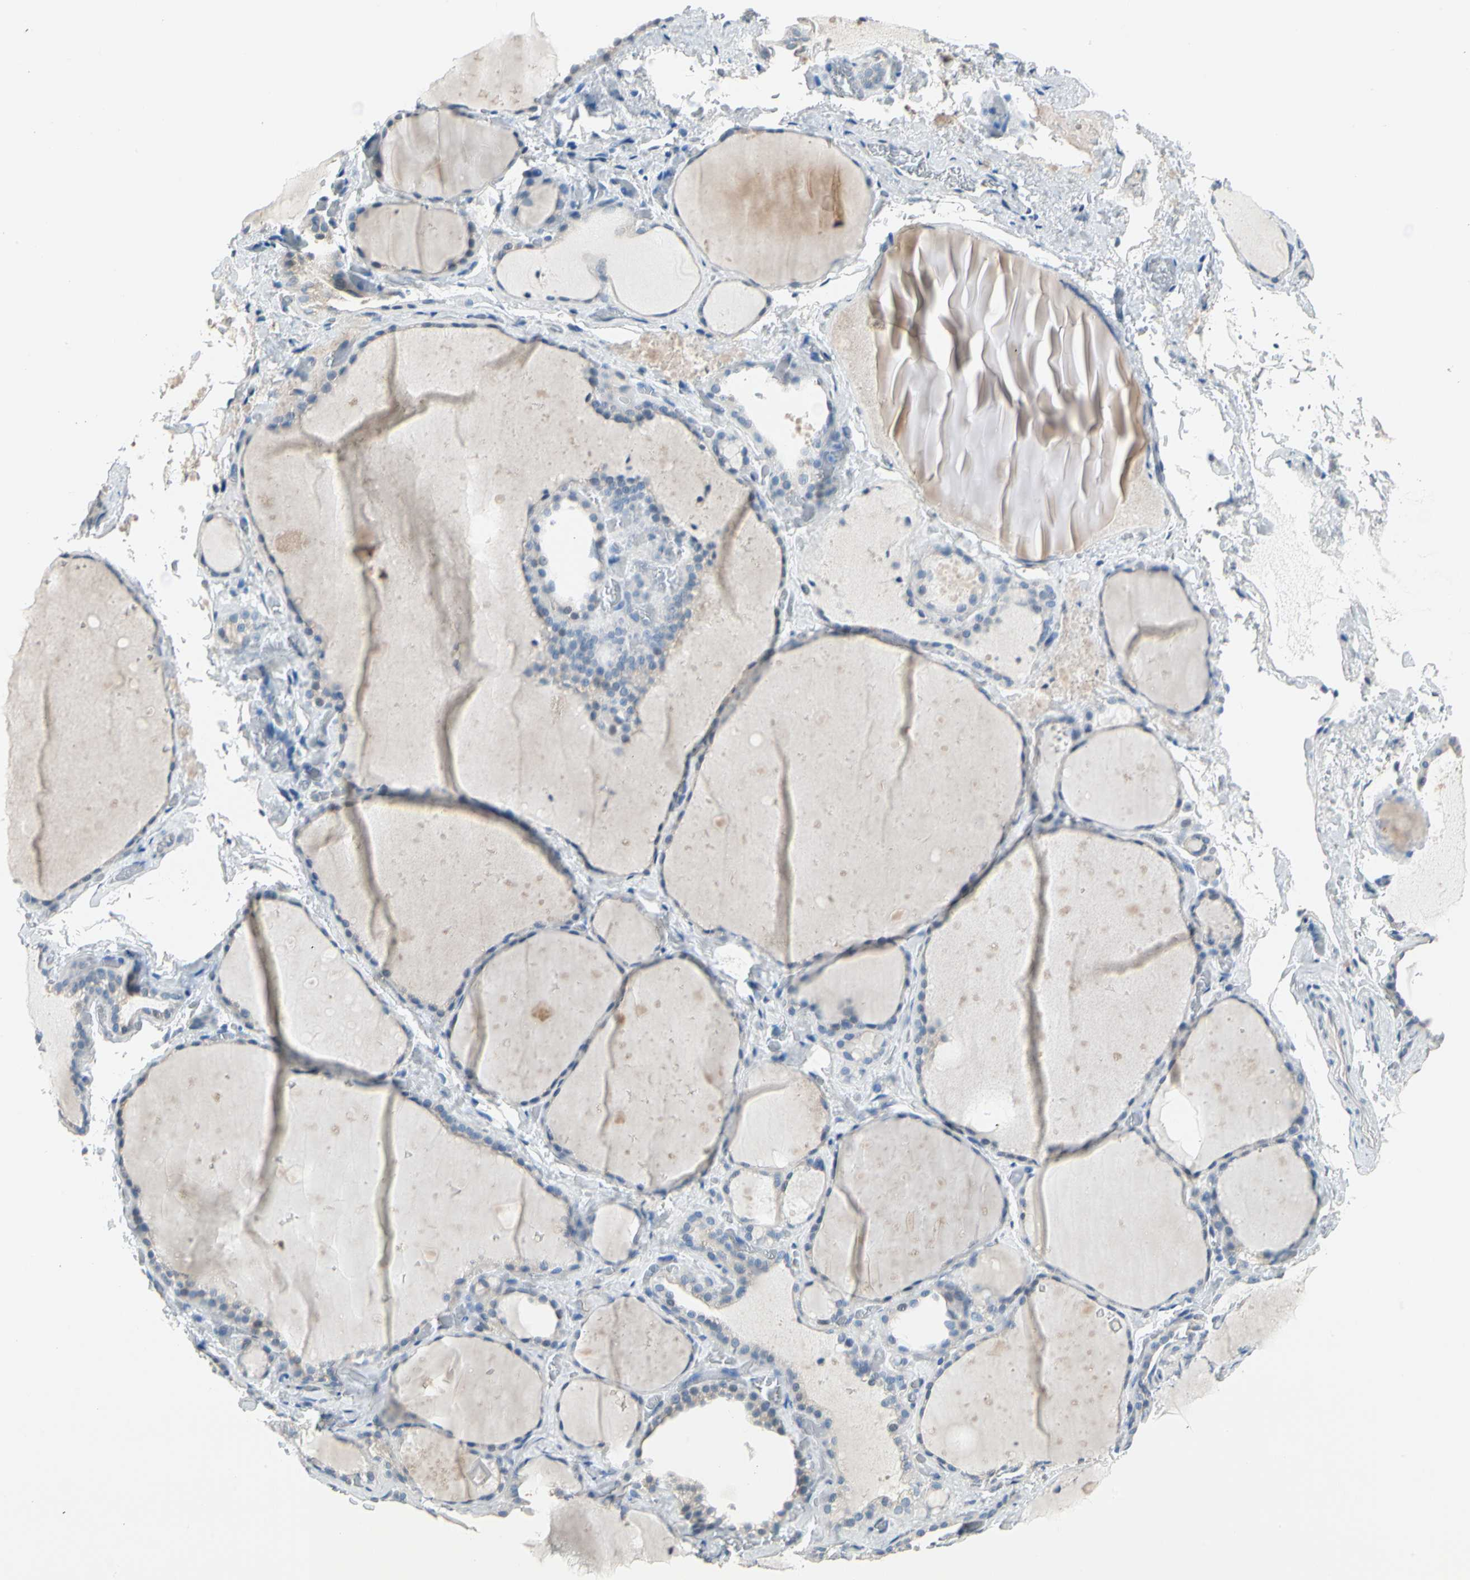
{"staining": {"intensity": "weak", "quantity": "25%-75%", "location": "cytoplasmic/membranous"}, "tissue": "thyroid gland", "cell_type": "Glandular cells", "image_type": "normal", "snomed": [{"axis": "morphology", "description": "Normal tissue, NOS"}, {"axis": "topography", "description": "Thyroid gland"}], "caption": "Glandular cells demonstrate low levels of weak cytoplasmic/membranous positivity in about 25%-75% of cells in unremarkable human thyroid gland.", "gene": "STK40", "patient": {"sex": "male", "age": 76}}